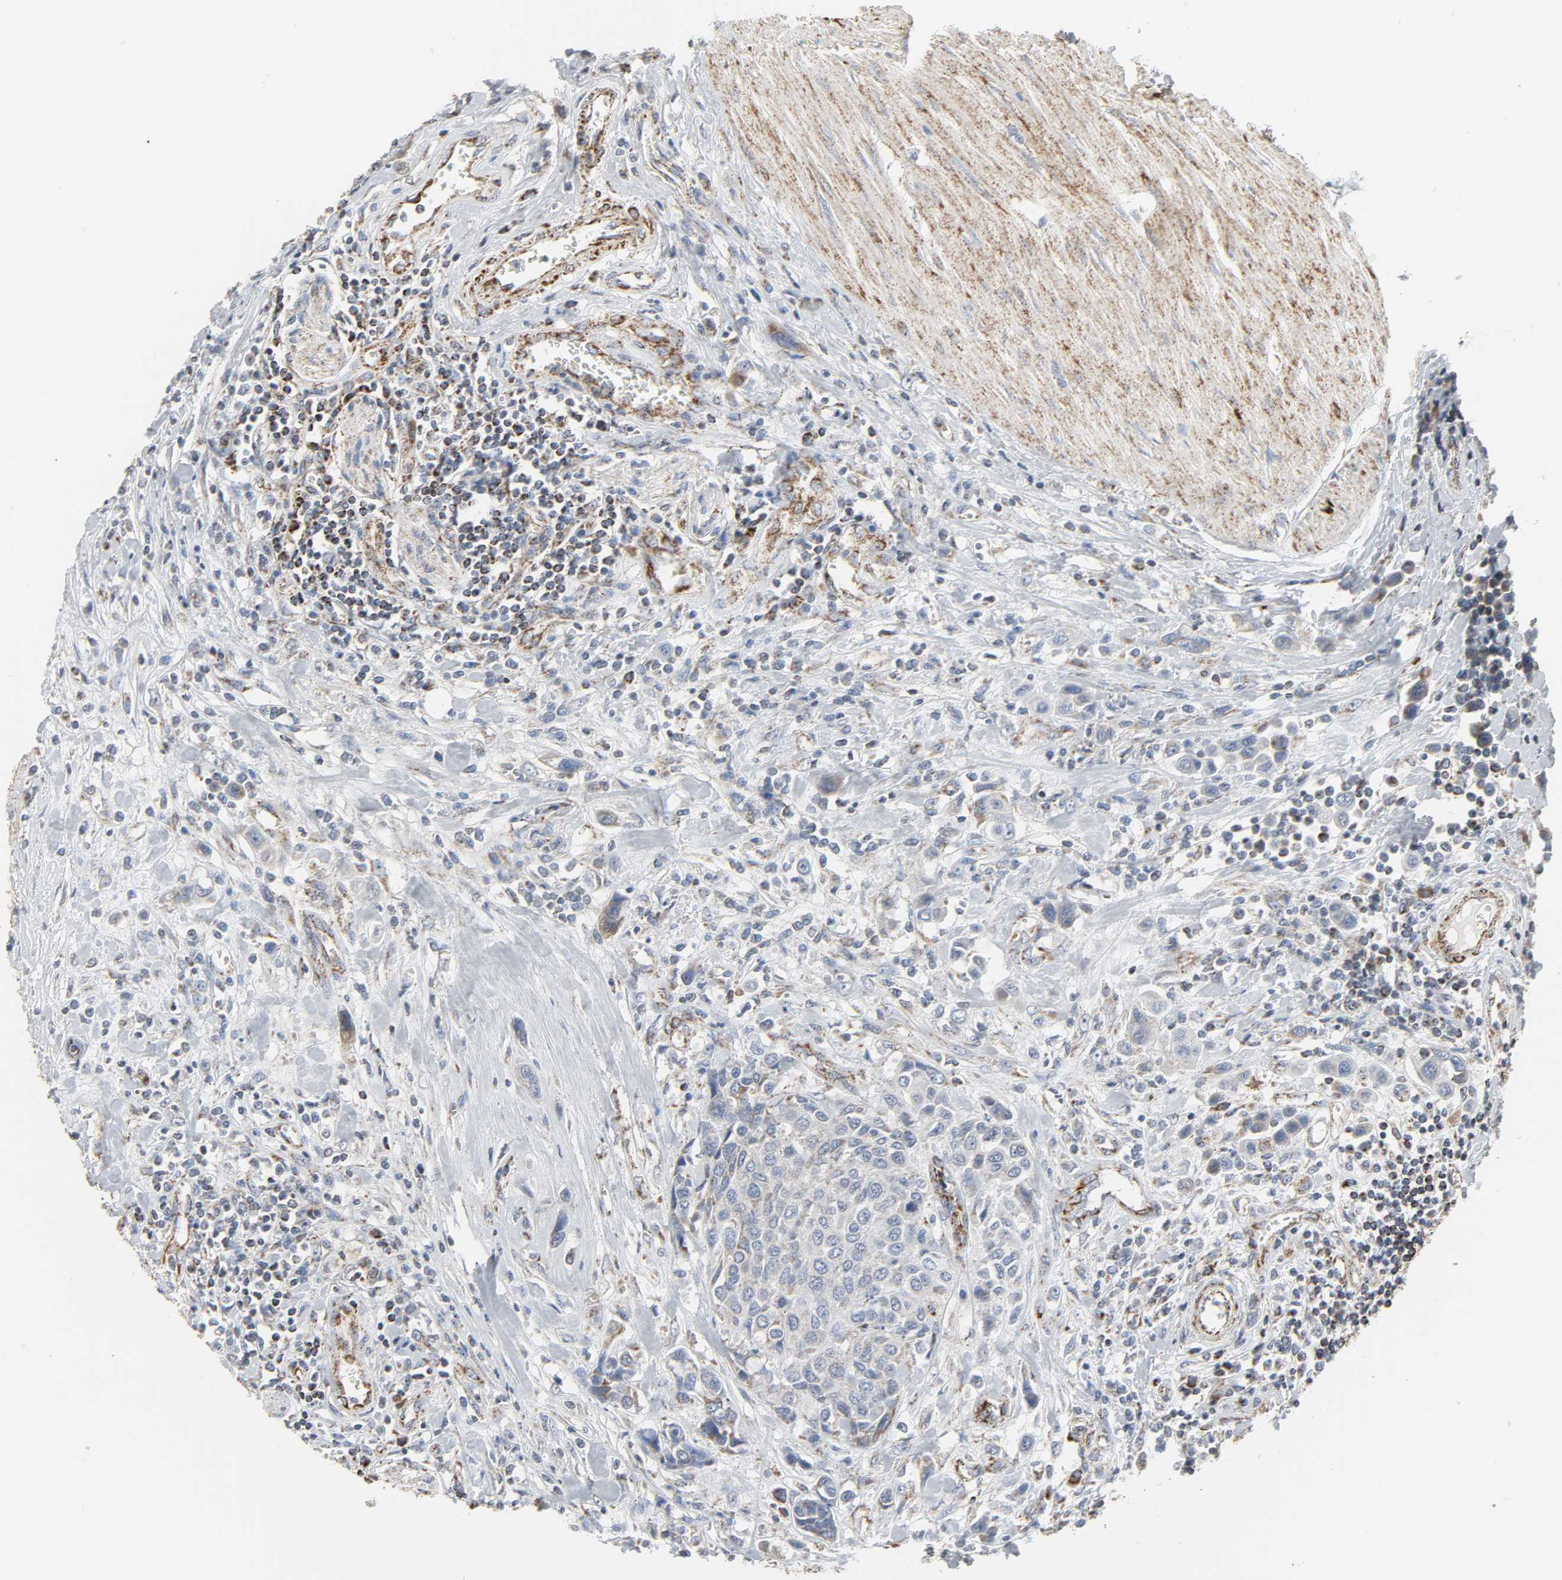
{"staining": {"intensity": "weak", "quantity": "<25%", "location": "cytoplasmic/membranous"}, "tissue": "urothelial cancer", "cell_type": "Tumor cells", "image_type": "cancer", "snomed": [{"axis": "morphology", "description": "Urothelial carcinoma, High grade"}, {"axis": "topography", "description": "Urinary bladder"}], "caption": "IHC image of human urothelial cancer stained for a protein (brown), which exhibits no expression in tumor cells.", "gene": "ACAT1", "patient": {"sex": "male", "age": 50}}